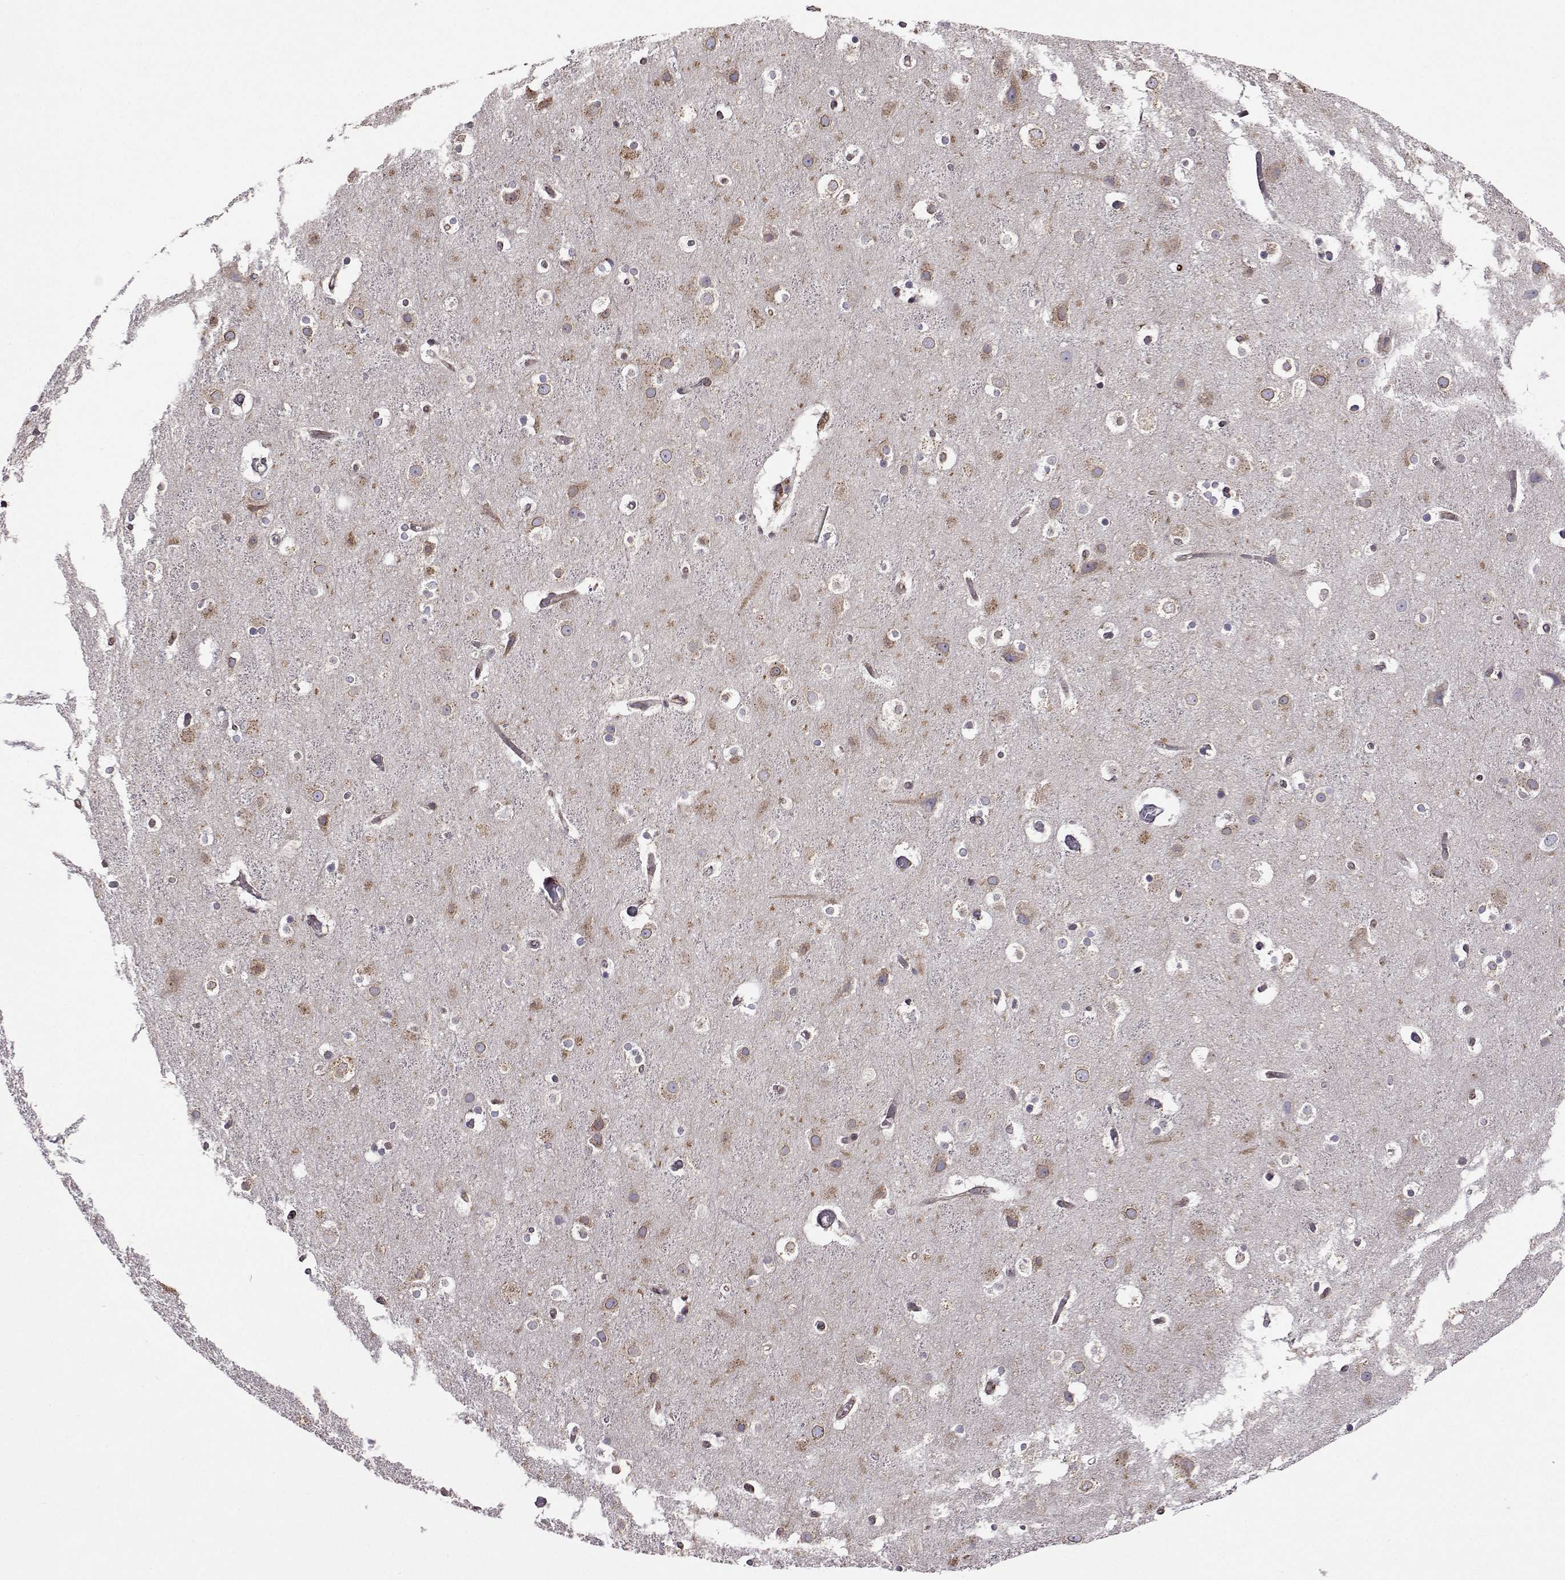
{"staining": {"intensity": "weak", "quantity": "<25%", "location": "cytoplasmic/membranous"}, "tissue": "cerebral cortex", "cell_type": "Endothelial cells", "image_type": "normal", "snomed": [{"axis": "morphology", "description": "Normal tissue, NOS"}, {"axis": "topography", "description": "Cerebral cortex"}], "caption": "Image shows no significant protein expression in endothelial cells of unremarkable cerebral cortex.", "gene": "PGRMC2", "patient": {"sex": "female", "age": 52}}